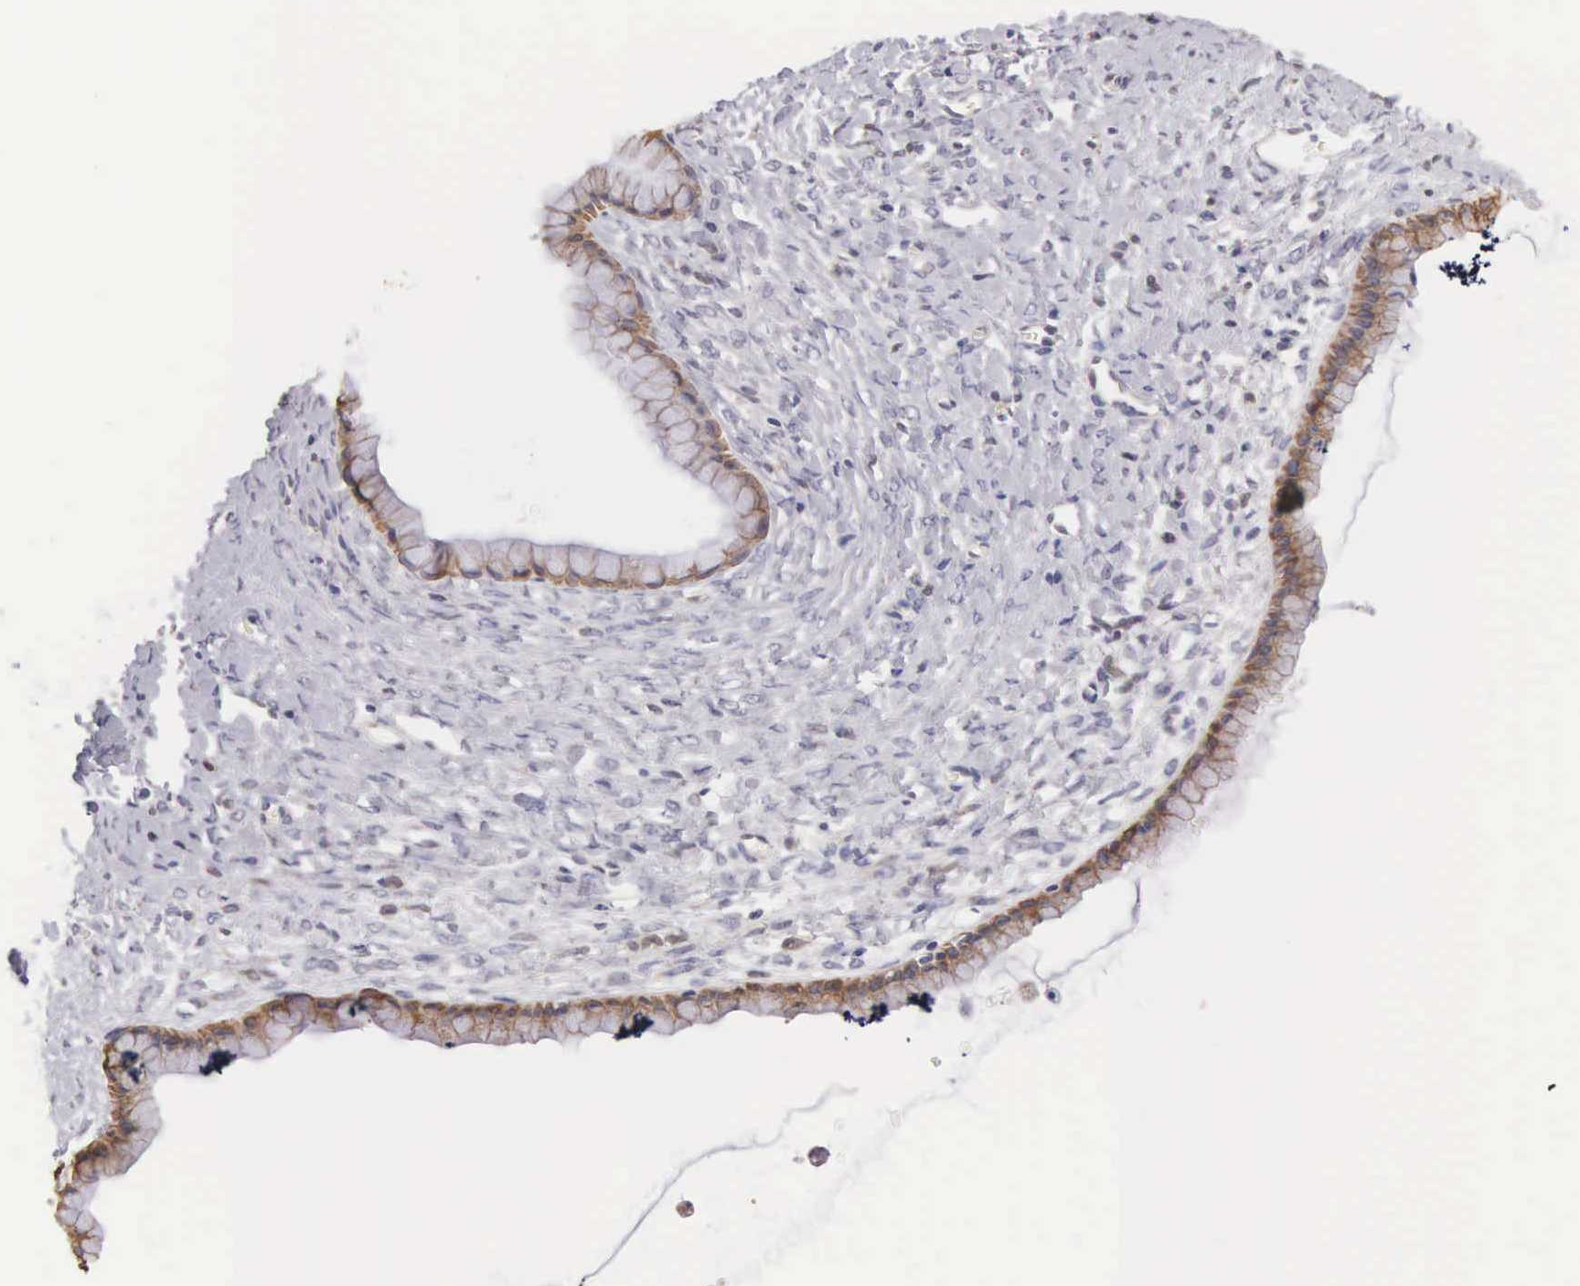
{"staining": {"intensity": "weak", "quantity": "25%-75%", "location": "cytoplasmic/membranous"}, "tissue": "ovarian cancer", "cell_type": "Tumor cells", "image_type": "cancer", "snomed": [{"axis": "morphology", "description": "Cystadenocarcinoma, mucinous, NOS"}, {"axis": "topography", "description": "Ovary"}], "caption": "Mucinous cystadenocarcinoma (ovarian) tissue exhibits weak cytoplasmic/membranous staining in approximately 25%-75% of tumor cells", "gene": "PIR", "patient": {"sex": "female", "age": 25}}